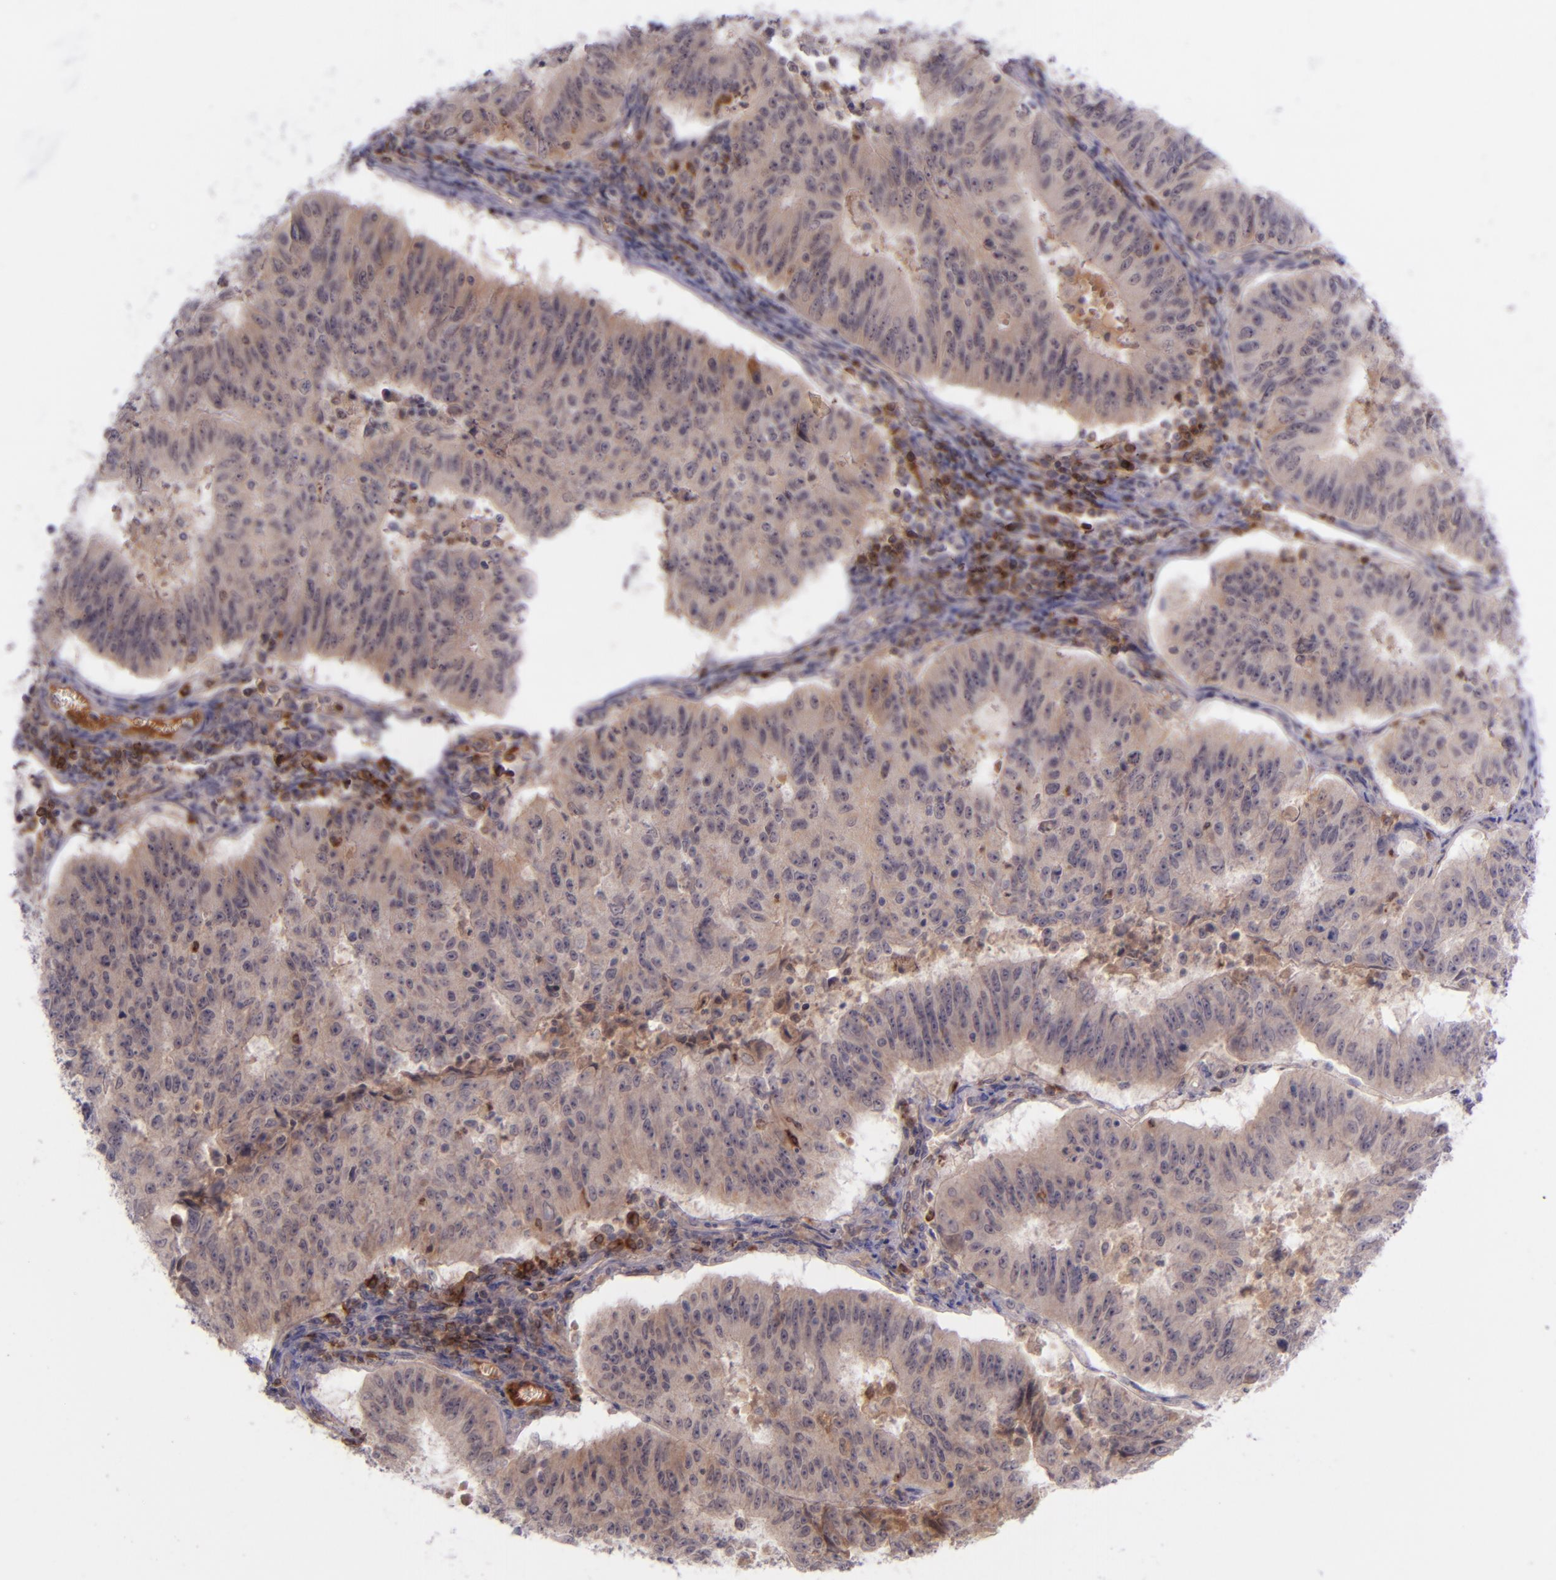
{"staining": {"intensity": "weak", "quantity": ">75%", "location": "cytoplasmic/membranous"}, "tissue": "endometrial cancer", "cell_type": "Tumor cells", "image_type": "cancer", "snomed": [{"axis": "morphology", "description": "Adenocarcinoma, NOS"}, {"axis": "topography", "description": "Endometrium"}], "caption": "About >75% of tumor cells in endometrial cancer show weak cytoplasmic/membranous protein expression as visualized by brown immunohistochemical staining.", "gene": "SELL", "patient": {"sex": "female", "age": 42}}